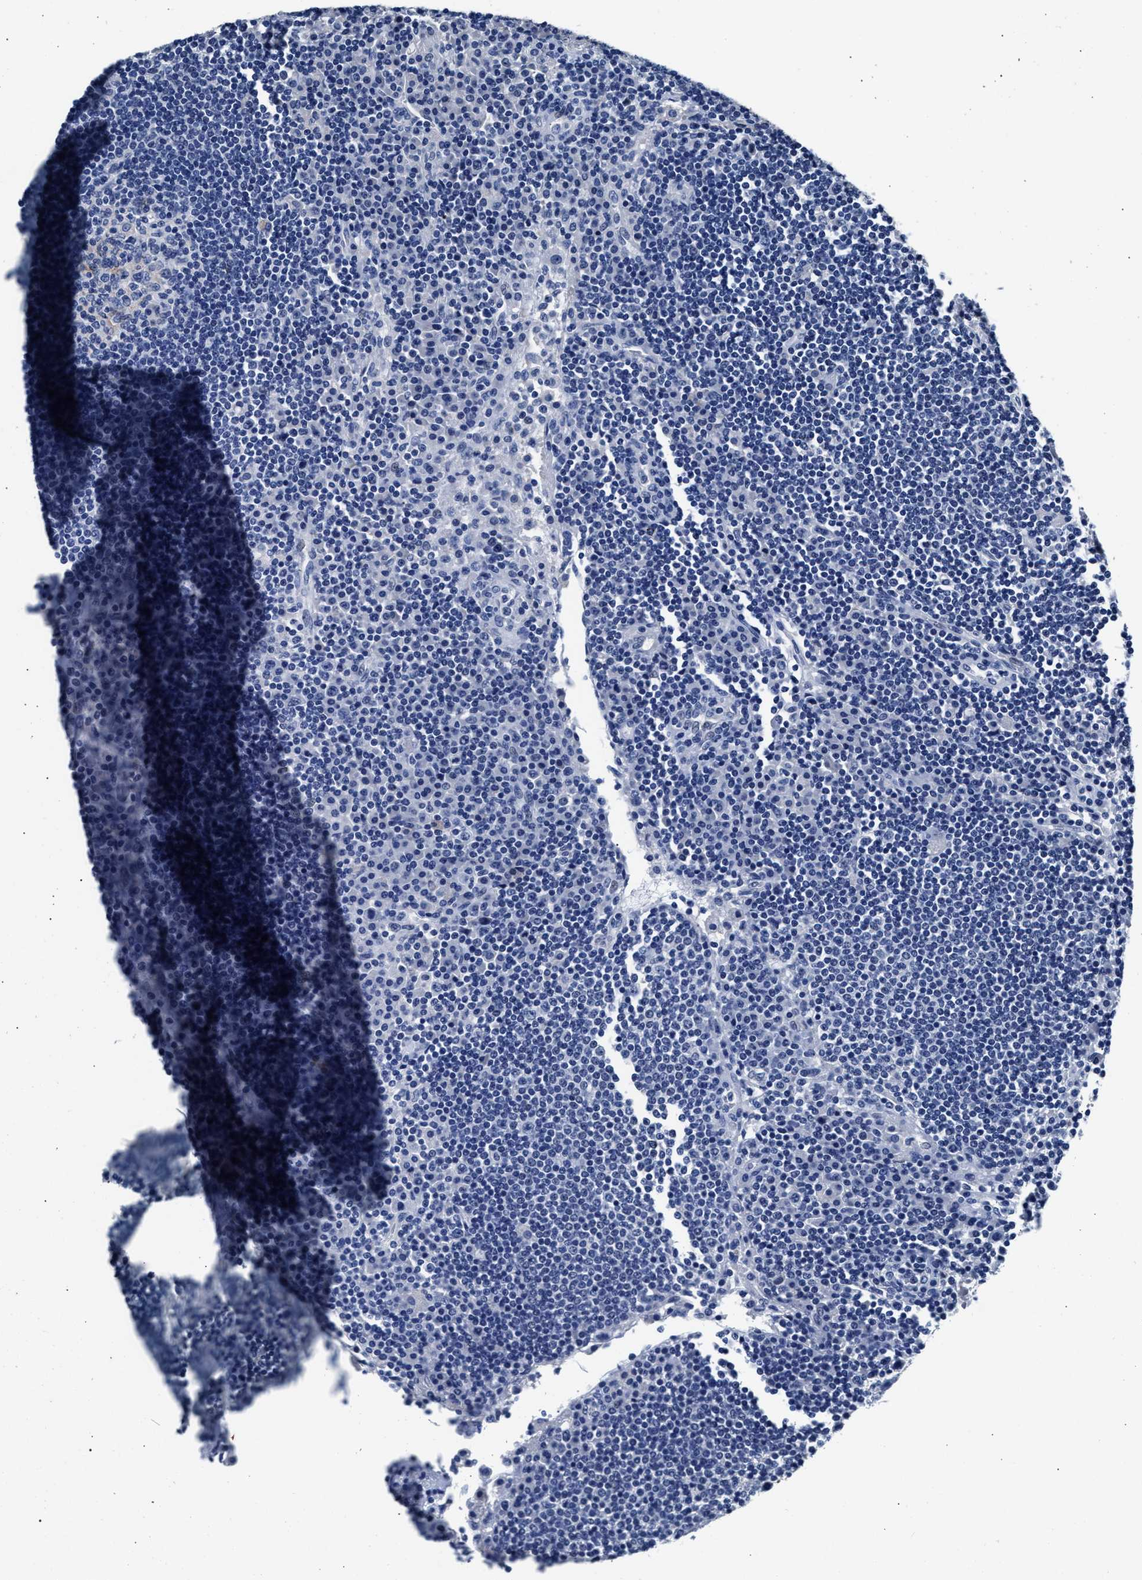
{"staining": {"intensity": "negative", "quantity": "none", "location": "none"}, "tissue": "lymph node", "cell_type": "Germinal center cells", "image_type": "normal", "snomed": [{"axis": "morphology", "description": "Normal tissue, NOS"}, {"axis": "topography", "description": "Lymph node"}], "caption": "Immunohistochemistry (IHC) of normal lymph node demonstrates no staining in germinal center cells.", "gene": "GSTM1", "patient": {"sex": "female", "age": 53}}